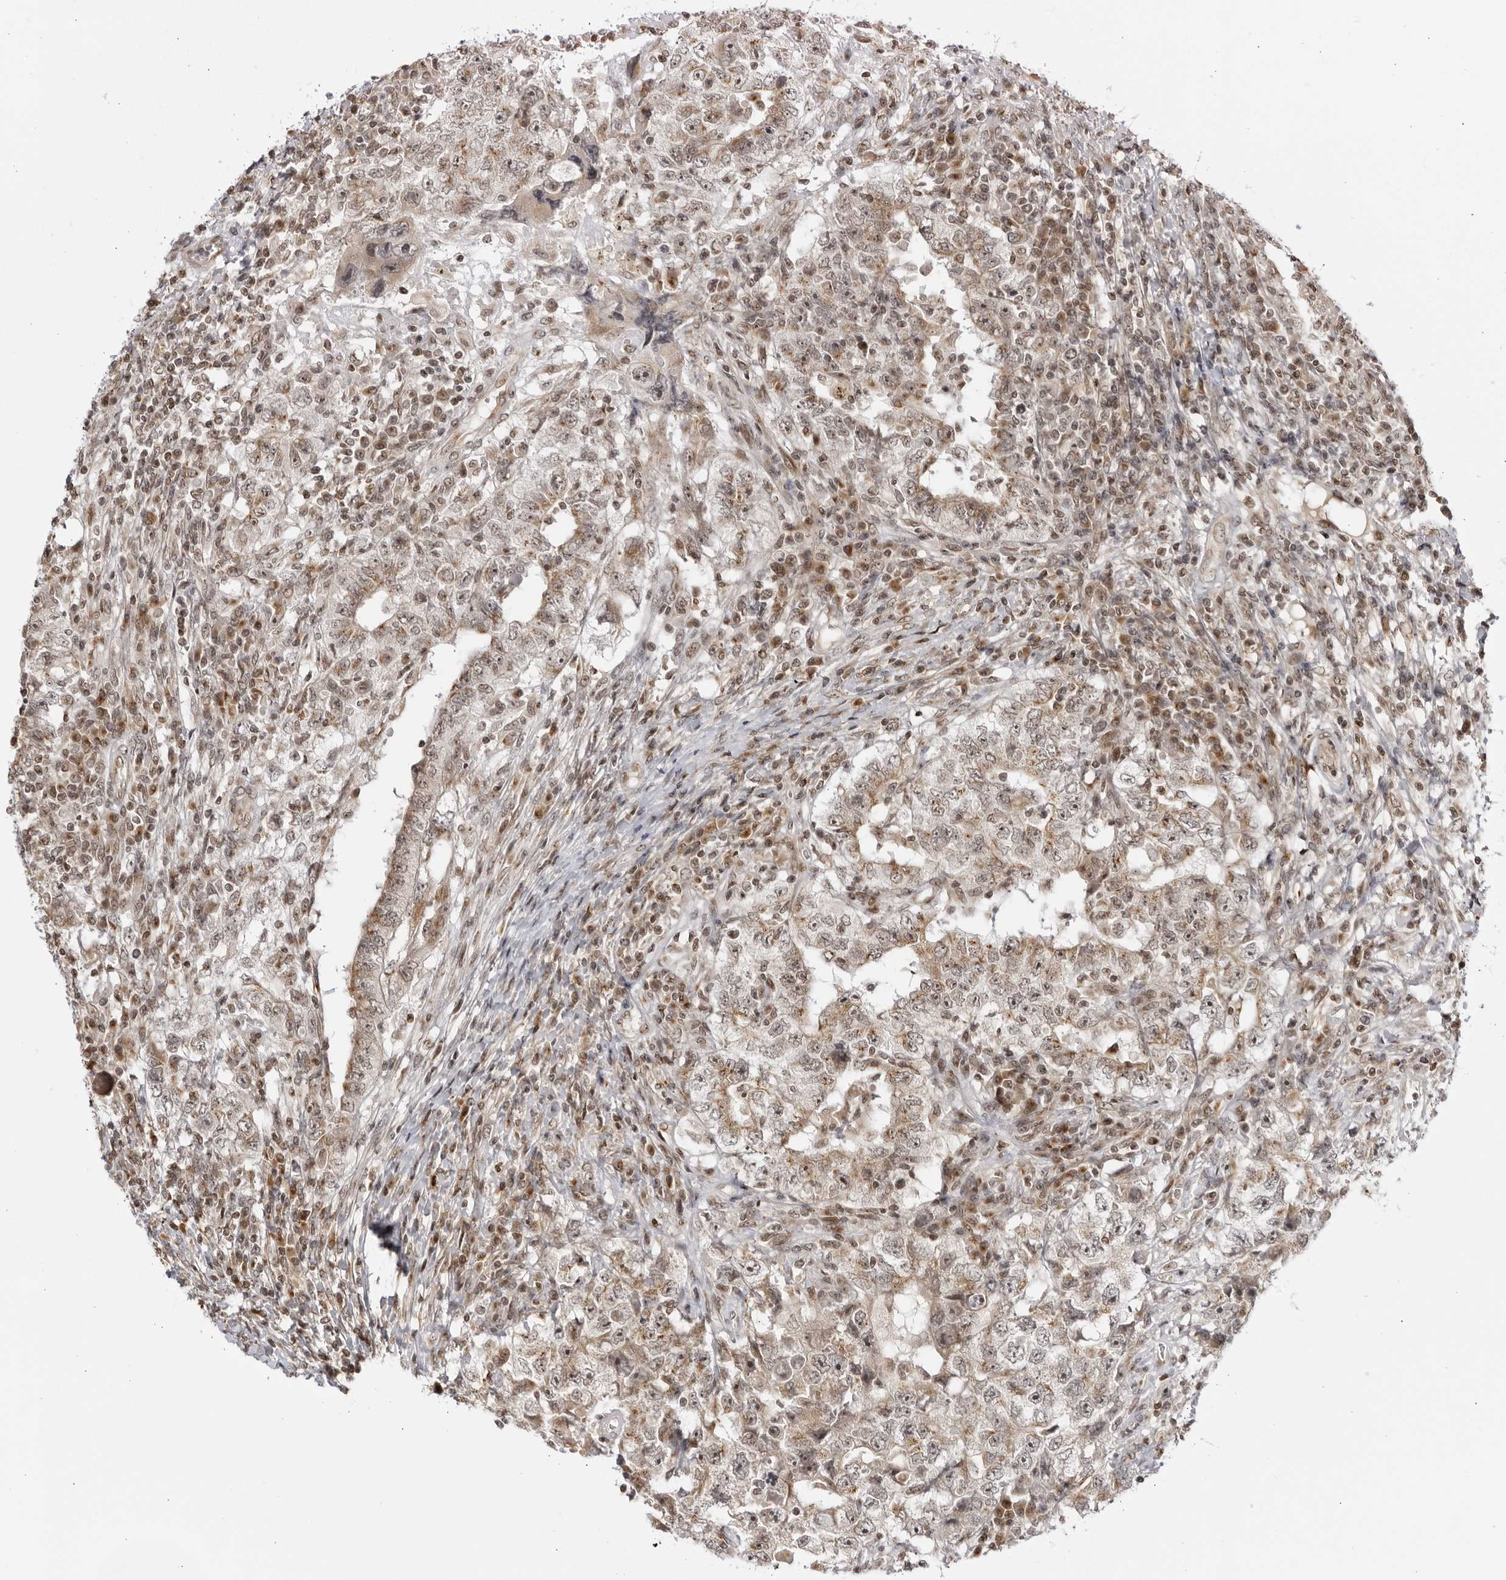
{"staining": {"intensity": "weak", "quantity": "25%-75%", "location": "cytoplasmic/membranous,nuclear"}, "tissue": "testis cancer", "cell_type": "Tumor cells", "image_type": "cancer", "snomed": [{"axis": "morphology", "description": "Carcinoma, Embryonal, NOS"}, {"axis": "topography", "description": "Testis"}], "caption": "Tumor cells show weak cytoplasmic/membranous and nuclear positivity in approximately 25%-75% of cells in testis cancer. The protein of interest is stained brown, and the nuclei are stained in blue (DAB IHC with brightfield microscopy, high magnification).", "gene": "RASGEF1C", "patient": {"sex": "male", "age": 26}}